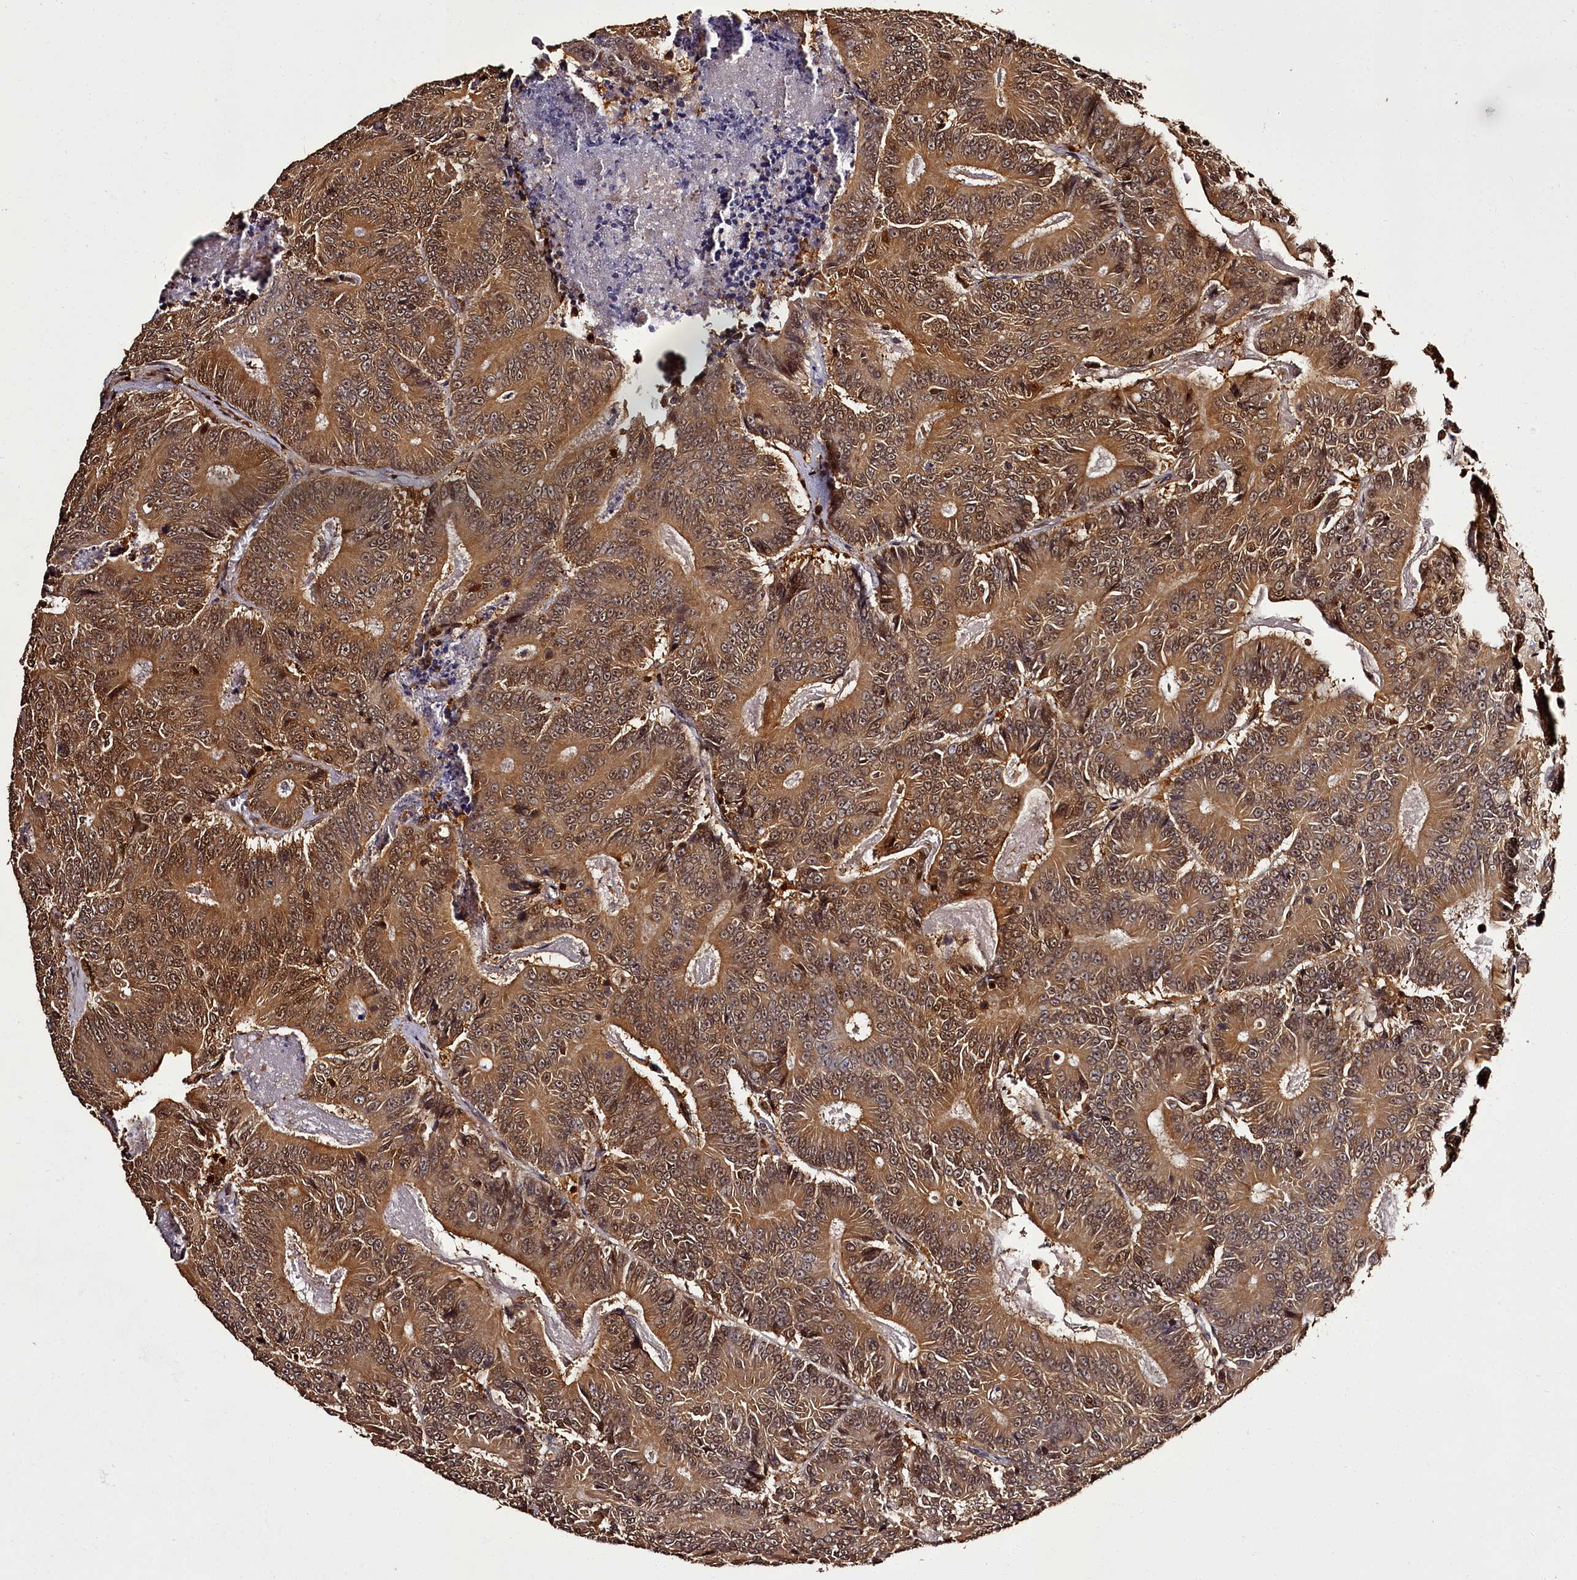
{"staining": {"intensity": "moderate", "quantity": ">75%", "location": "cytoplasmic/membranous,nuclear"}, "tissue": "colorectal cancer", "cell_type": "Tumor cells", "image_type": "cancer", "snomed": [{"axis": "morphology", "description": "Adenocarcinoma, NOS"}, {"axis": "topography", "description": "Colon"}], "caption": "This is a histology image of IHC staining of colorectal cancer, which shows moderate expression in the cytoplasmic/membranous and nuclear of tumor cells.", "gene": "NPRL2", "patient": {"sex": "male", "age": 83}}